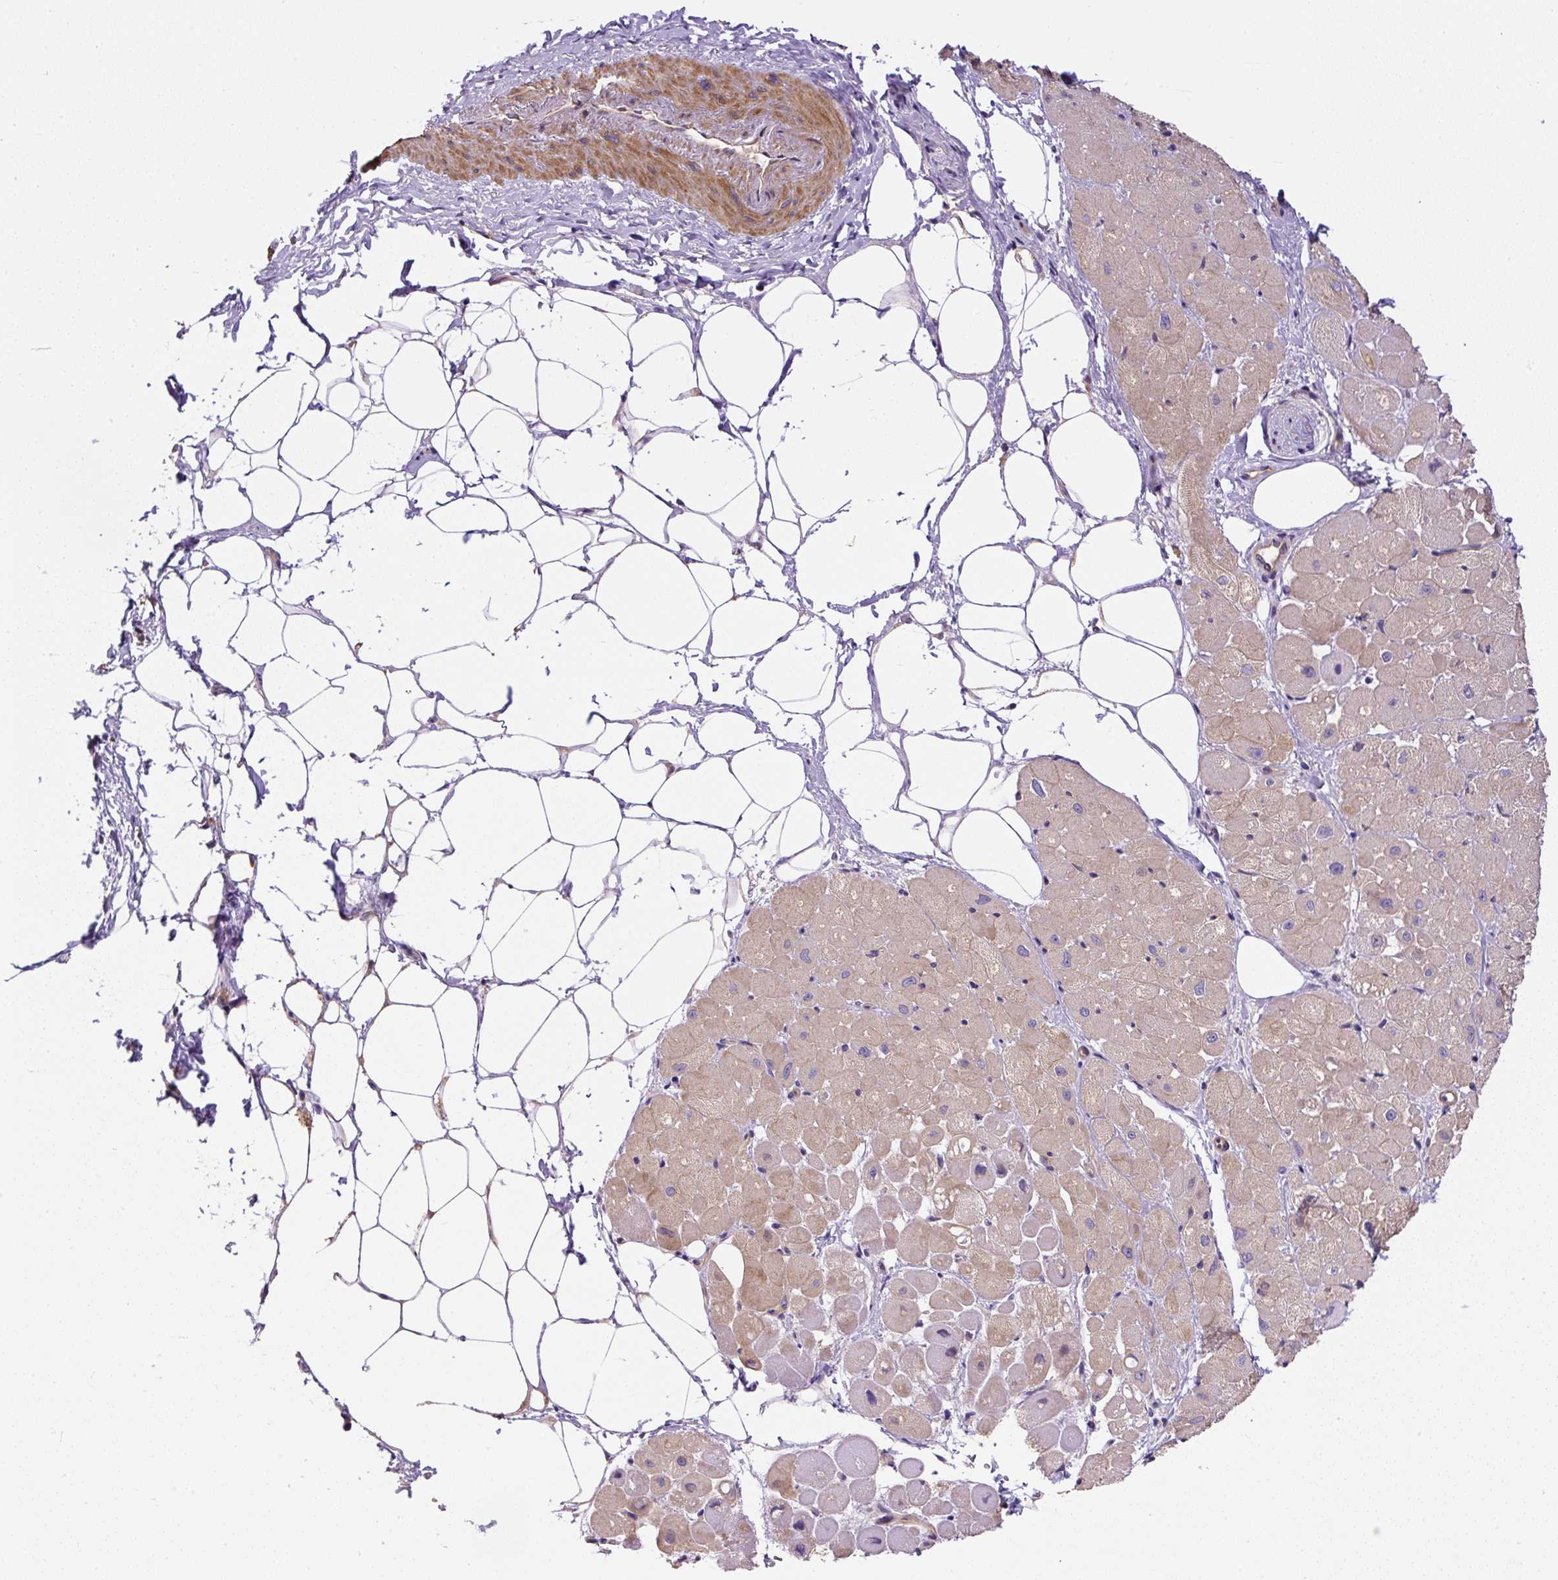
{"staining": {"intensity": "moderate", "quantity": ">75%", "location": "cytoplasmic/membranous"}, "tissue": "heart muscle", "cell_type": "Cardiomyocytes", "image_type": "normal", "snomed": [{"axis": "morphology", "description": "Normal tissue, NOS"}, {"axis": "topography", "description": "Heart"}], "caption": "Human heart muscle stained with a protein marker demonstrates moderate staining in cardiomyocytes.", "gene": "CCDC28A", "patient": {"sex": "male", "age": 62}}